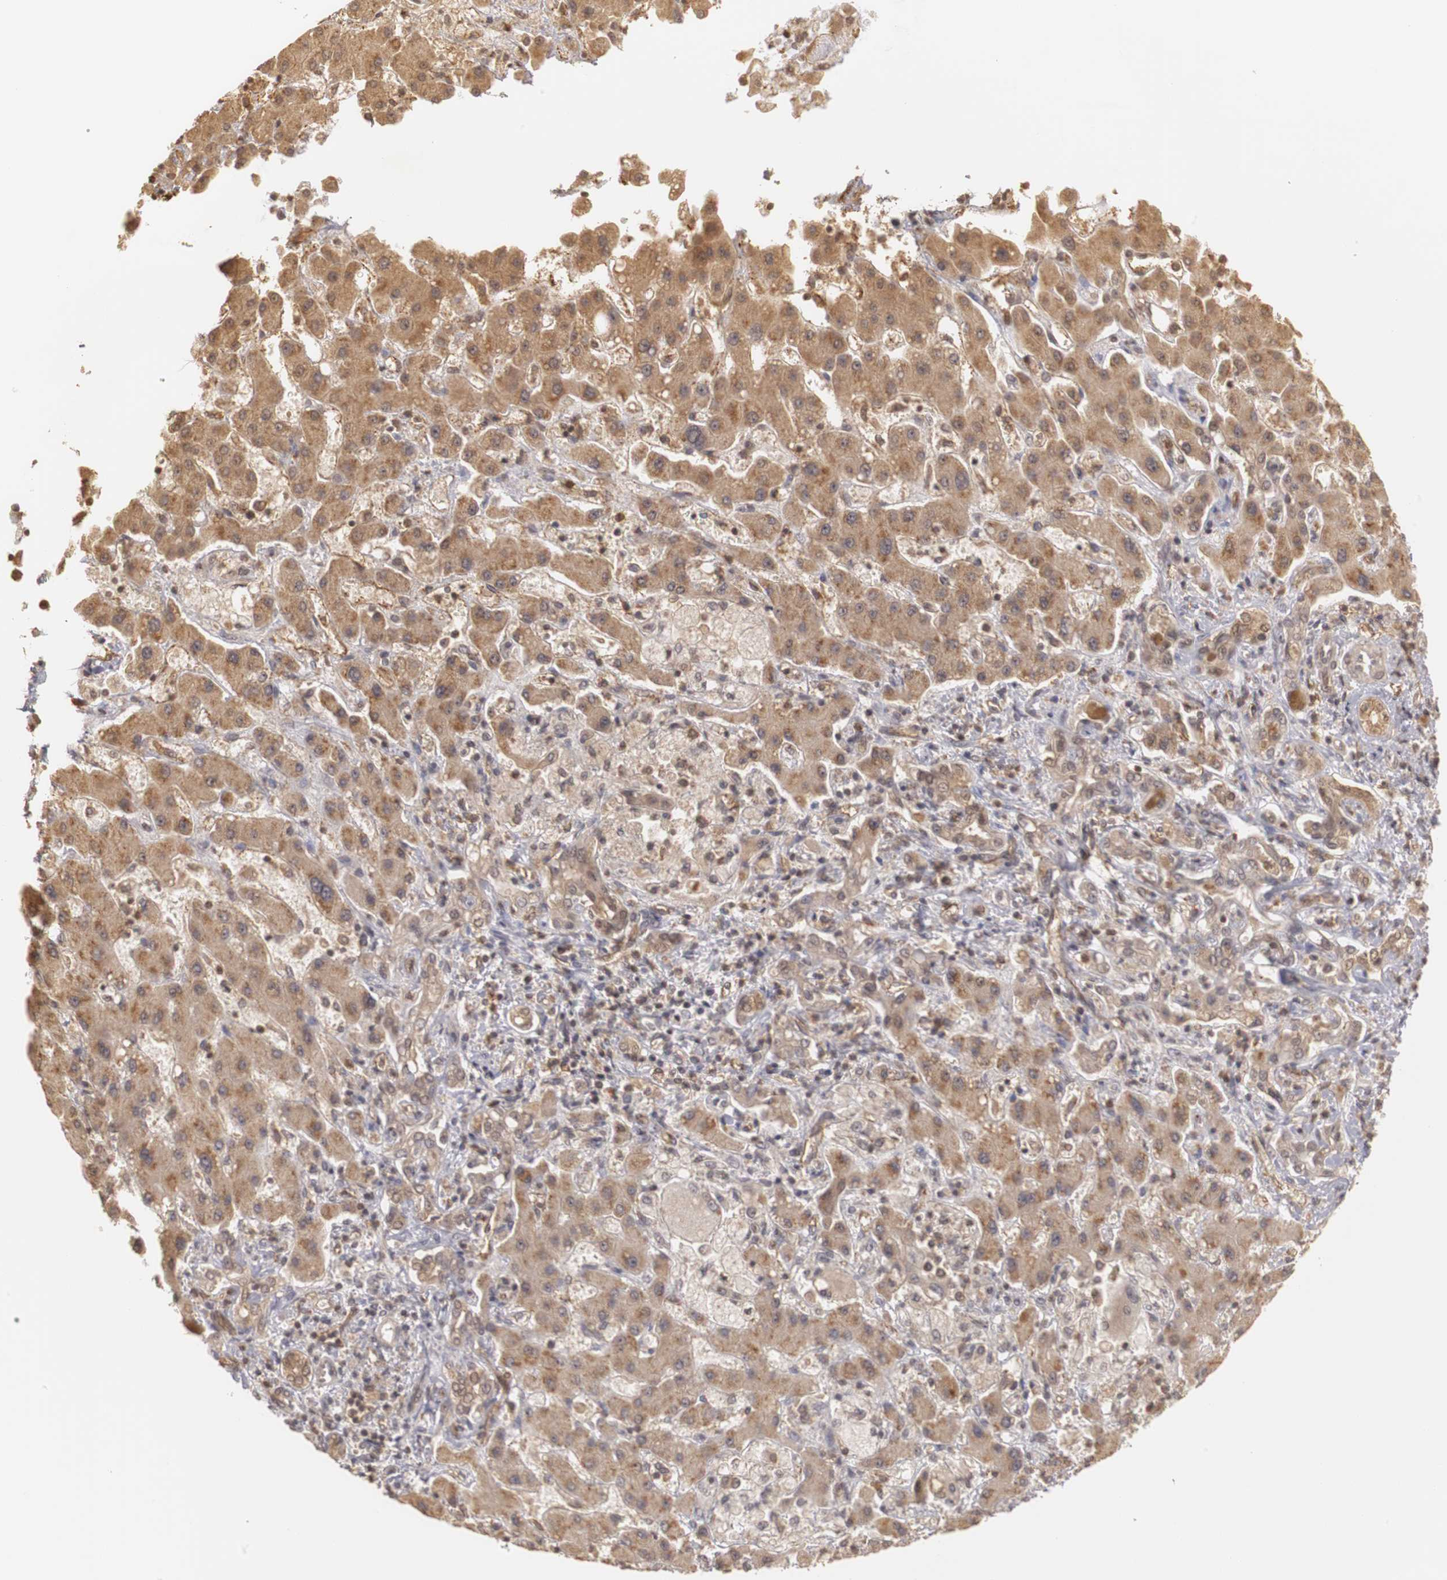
{"staining": {"intensity": "weak", "quantity": ">75%", "location": "cytoplasmic/membranous,nuclear"}, "tissue": "liver cancer", "cell_type": "Tumor cells", "image_type": "cancer", "snomed": [{"axis": "morphology", "description": "Cholangiocarcinoma"}, {"axis": "topography", "description": "Liver"}], "caption": "High-power microscopy captured an immunohistochemistry photomicrograph of cholangiocarcinoma (liver), revealing weak cytoplasmic/membranous and nuclear positivity in approximately >75% of tumor cells.", "gene": "PLEKHA1", "patient": {"sex": "male", "age": 50}}